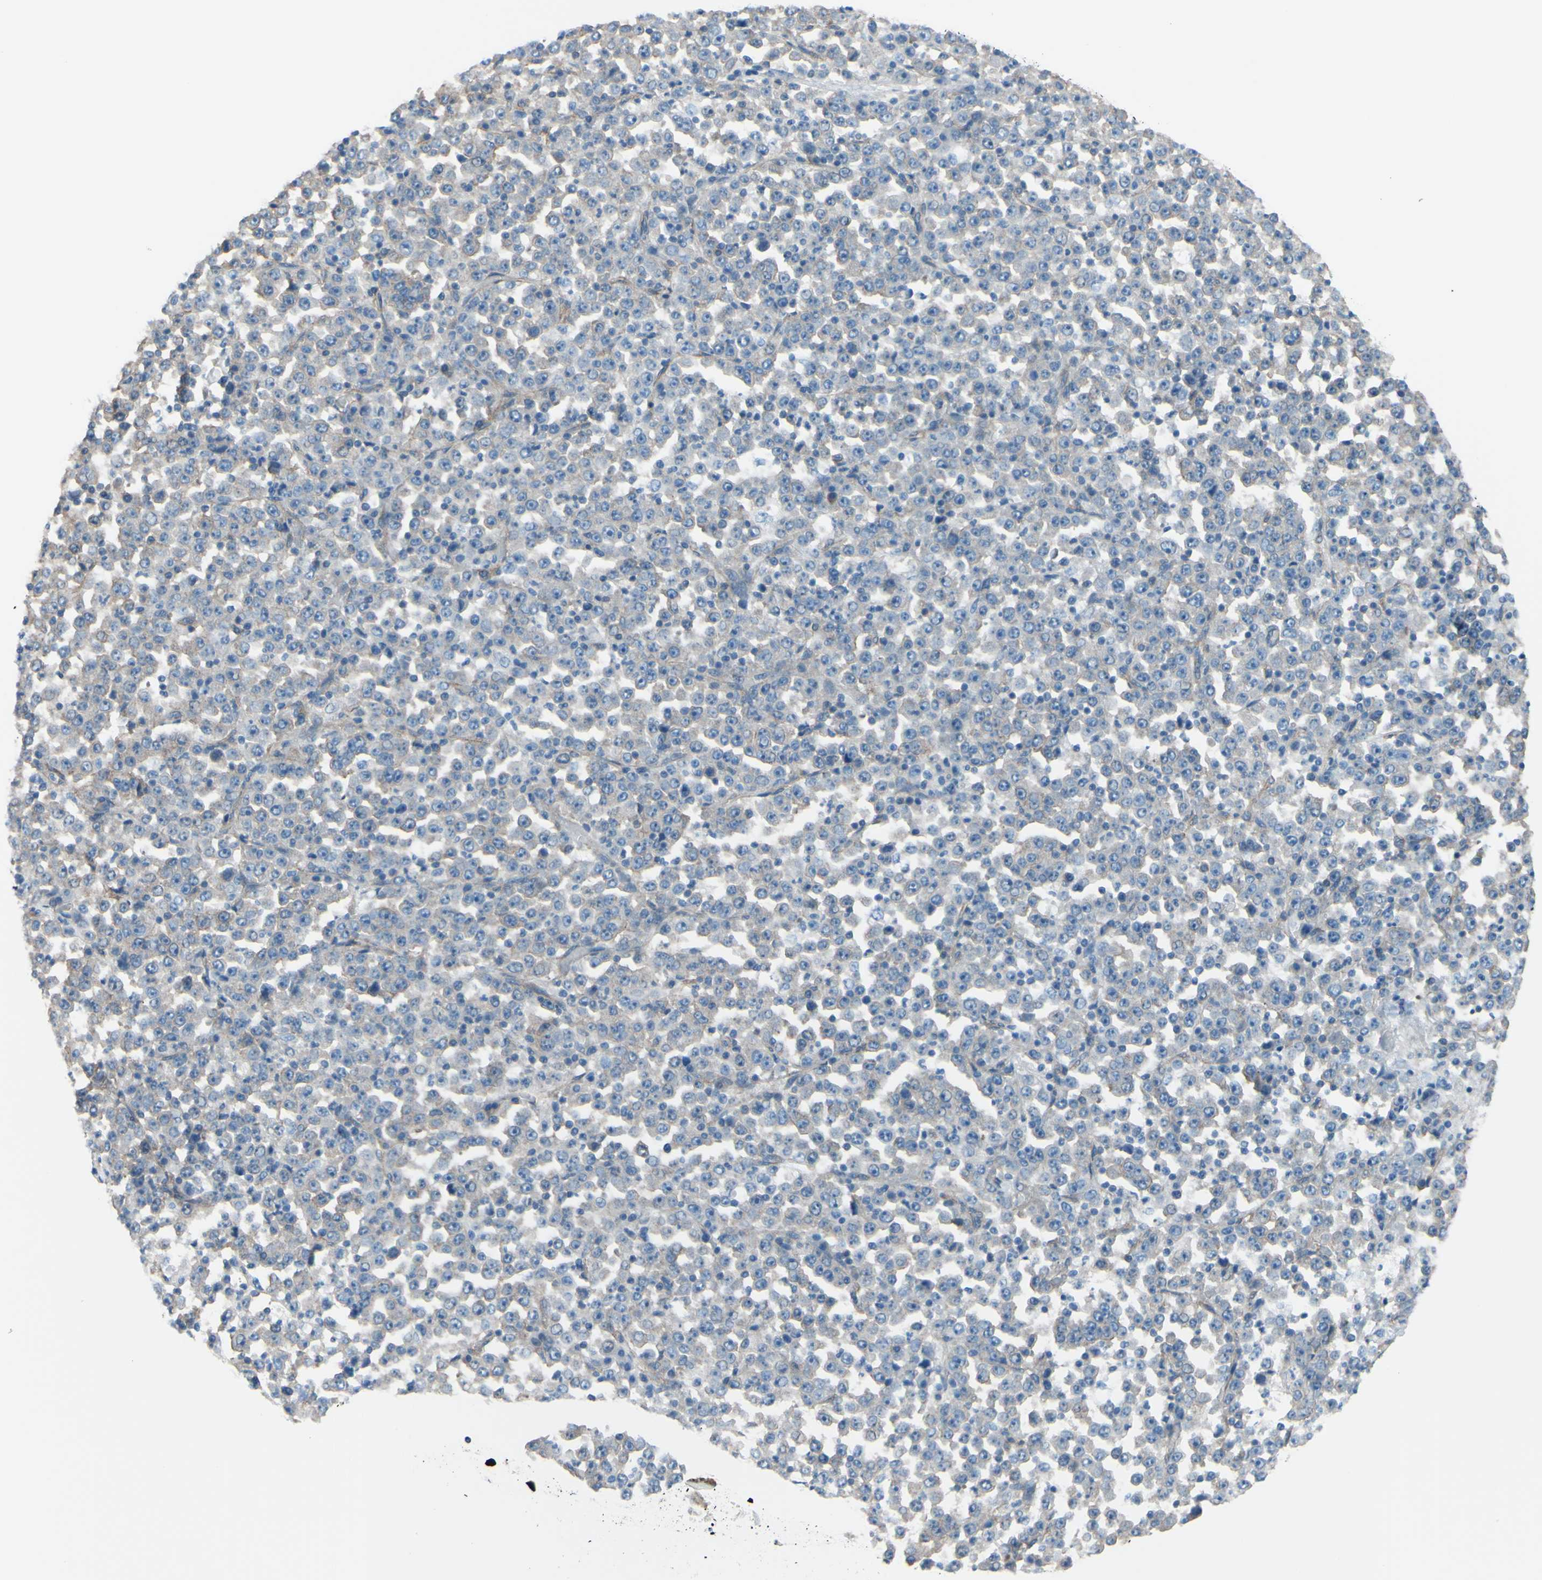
{"staining": {"intensity": "weak", "quantity": ">75%", "location": "cytoplasmic/membranous"}, "tissue": "stomach cancer", "cell_type": "Tumor cells", "image_type": "cancer", "snomed": [{"axis": "morphology", "description": "Normal tissue, NOS"}, {"axis": "morphology", "description": "Adenocarcinoma, NOS"}, {"axis": "topography", "description": "Stomach, upper"}, {"axis": "topography", "description": "Stomach"}], "caption": "Adenocarcinoma (stomach) stained for a protein displays weak cytoplasmic/membranous positivity in tumor cells. (DAB (3,3'-diaminobenzidine) IHC, brown staining for protein, blue staining for nuclei).", "gene": "ADD1", "patient": {"sex": "male", "age": 59}}